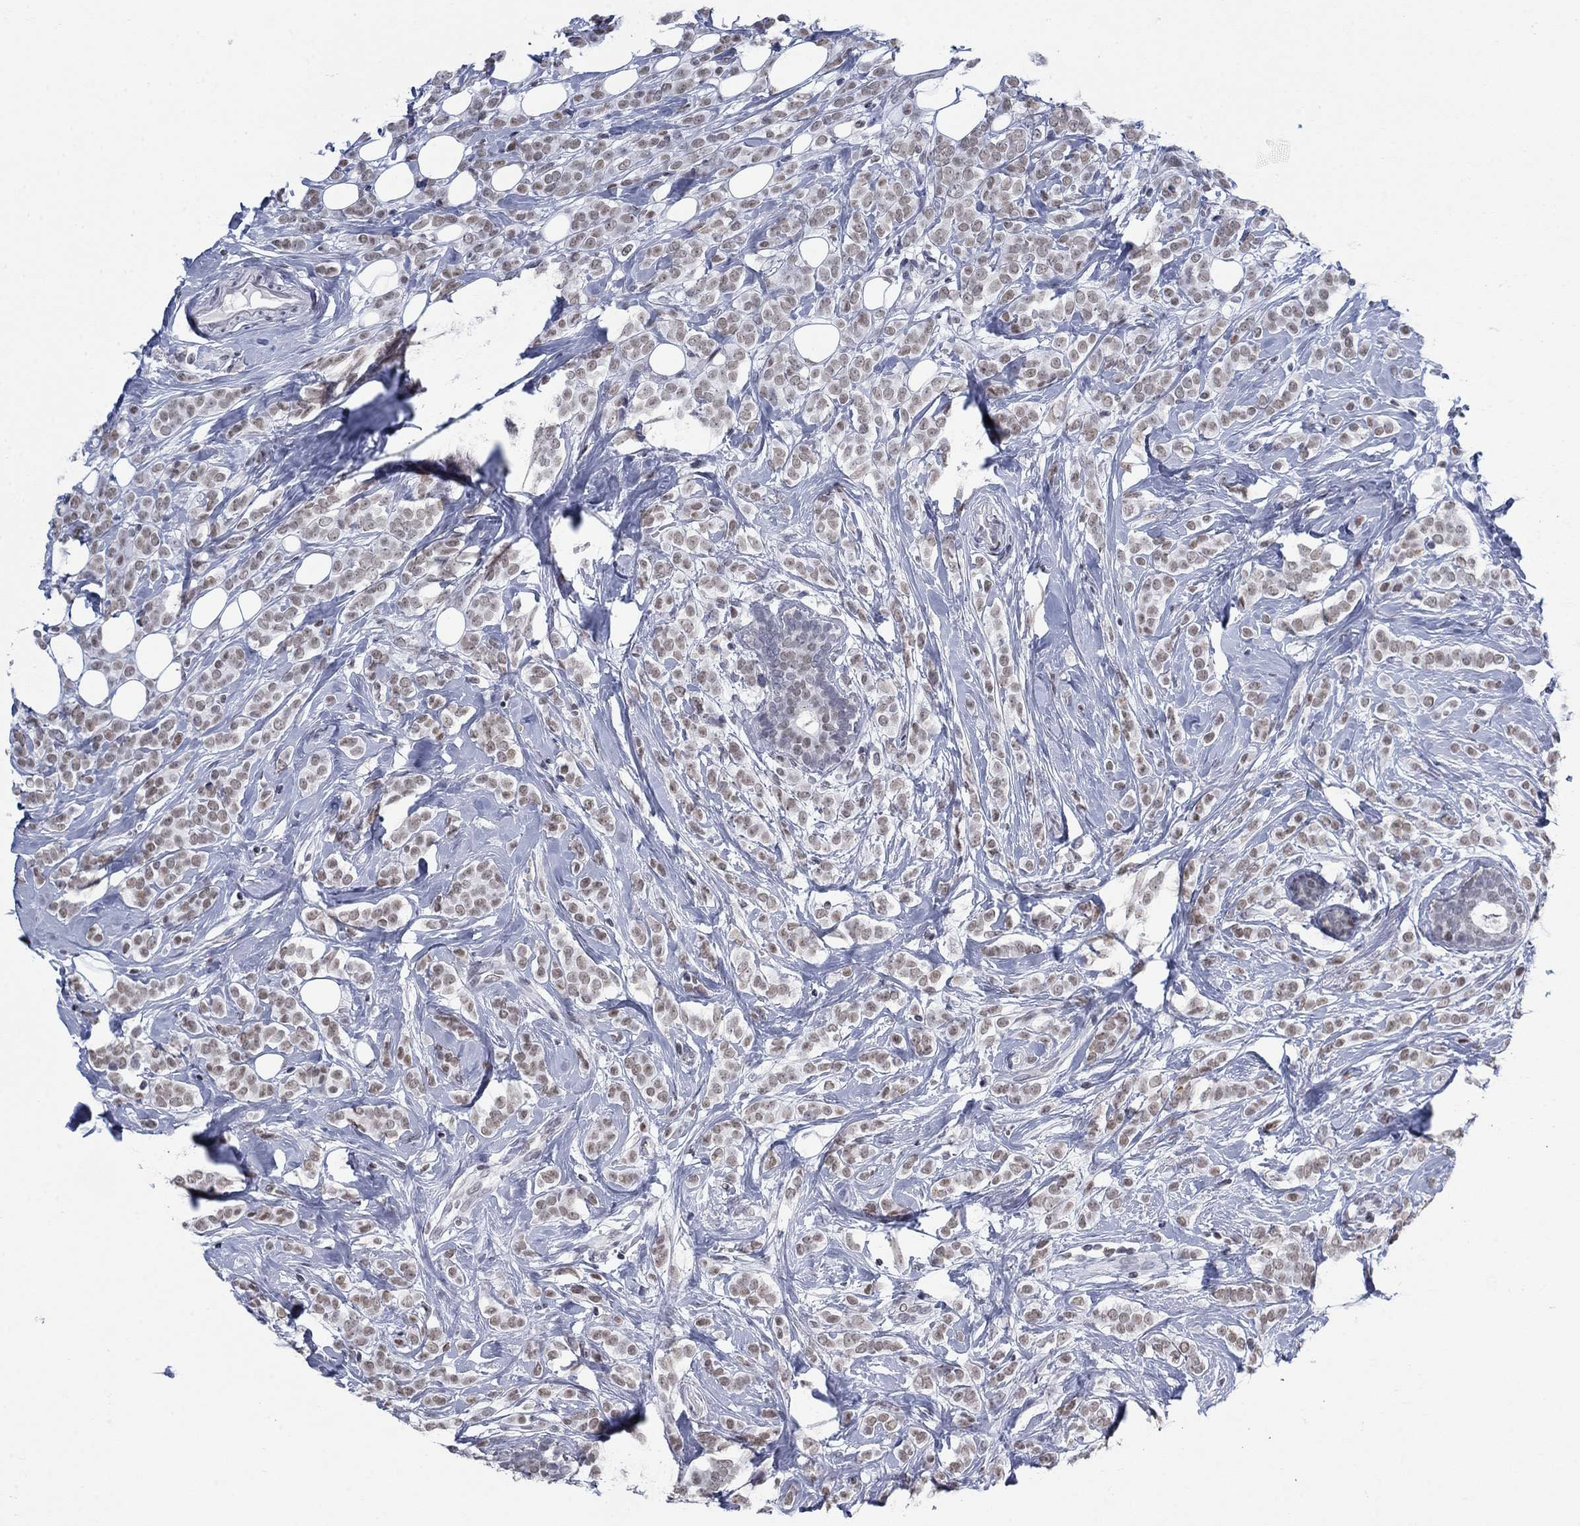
{"staining": {"intensity": "weak", "quantity": "25%-75%", "location": "nuclear"}, "tissue": "breast cancer", "cell_type": "Tumor cells", "image_type": "cancer", "snomed": [{"axis": "morphology", "description": "Lobular carcinoma"}, {"axis": "topography", "description": "Breast"}], "caption": "Immunohistochemical staining of human breast cancer displays low levels of weak nuclear expression in approximately 25%-75% of tumor cells. (brown staining indicates protein expression, while blue staining denotes nuclei).", "gene": "NPAS3", "patient": {"sex": "female", "age": 49}}